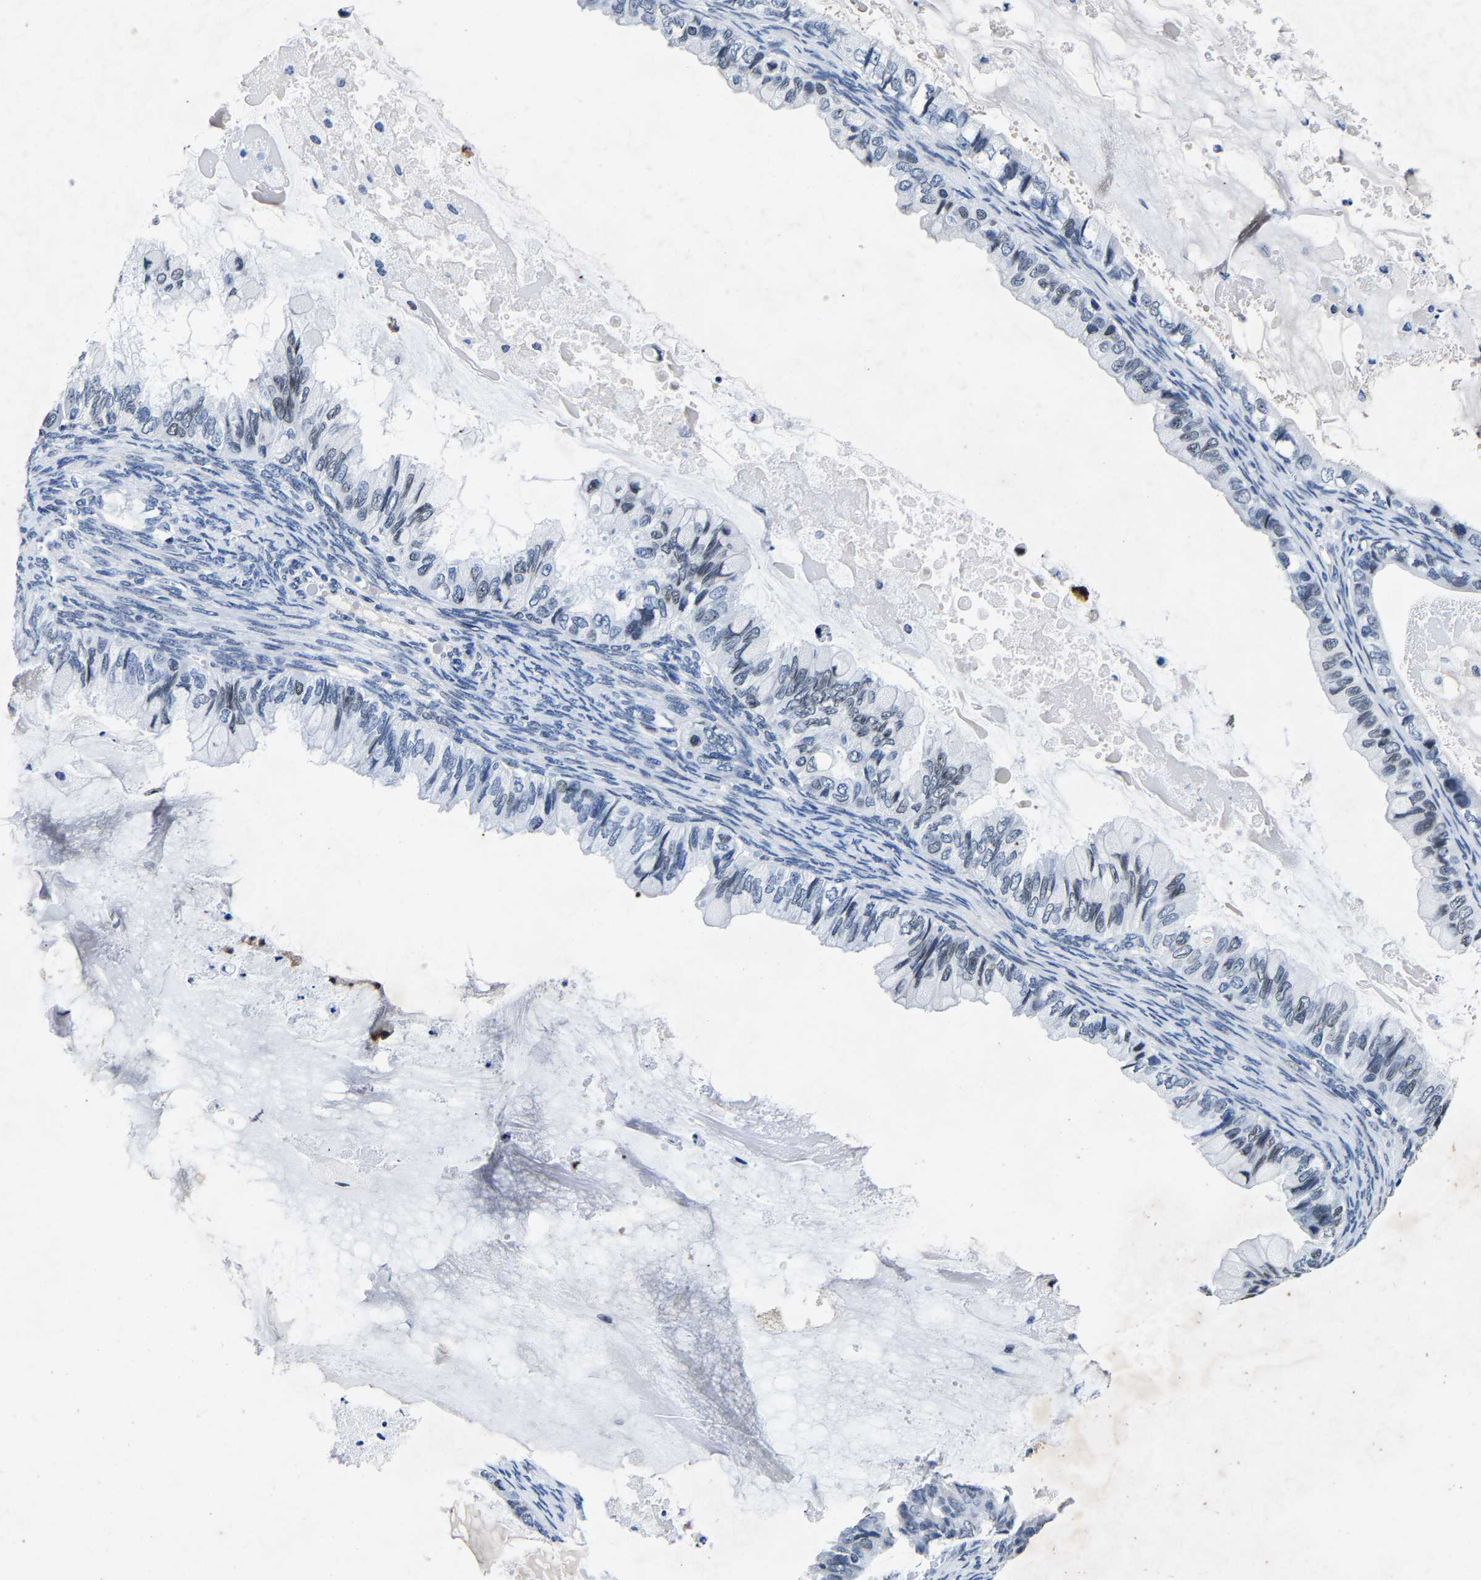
{"staining": {"intensity": "moderate", "quantity": "25%-75%", "location": "nuclear"}, "tissue": "ovarian cancer", "cell_type": "Tumor cells", "image_type": "cancer", "snomed": [{"axis": "morphology", "description": "Cystadenocarcinoma, mucinous, NOS"}, {"axis": "topography", "description": "Ovary"}], "caption": "Protein expression analysis of ovarian cancer (mucinous cystadenocarcinoma) demonstrates moderate nuclear expression in about 25%-75% of tumor cells. Nuclei are stained in blue.", "gene": "UBN2", "patient": {"sex": "female", "age": 80}}